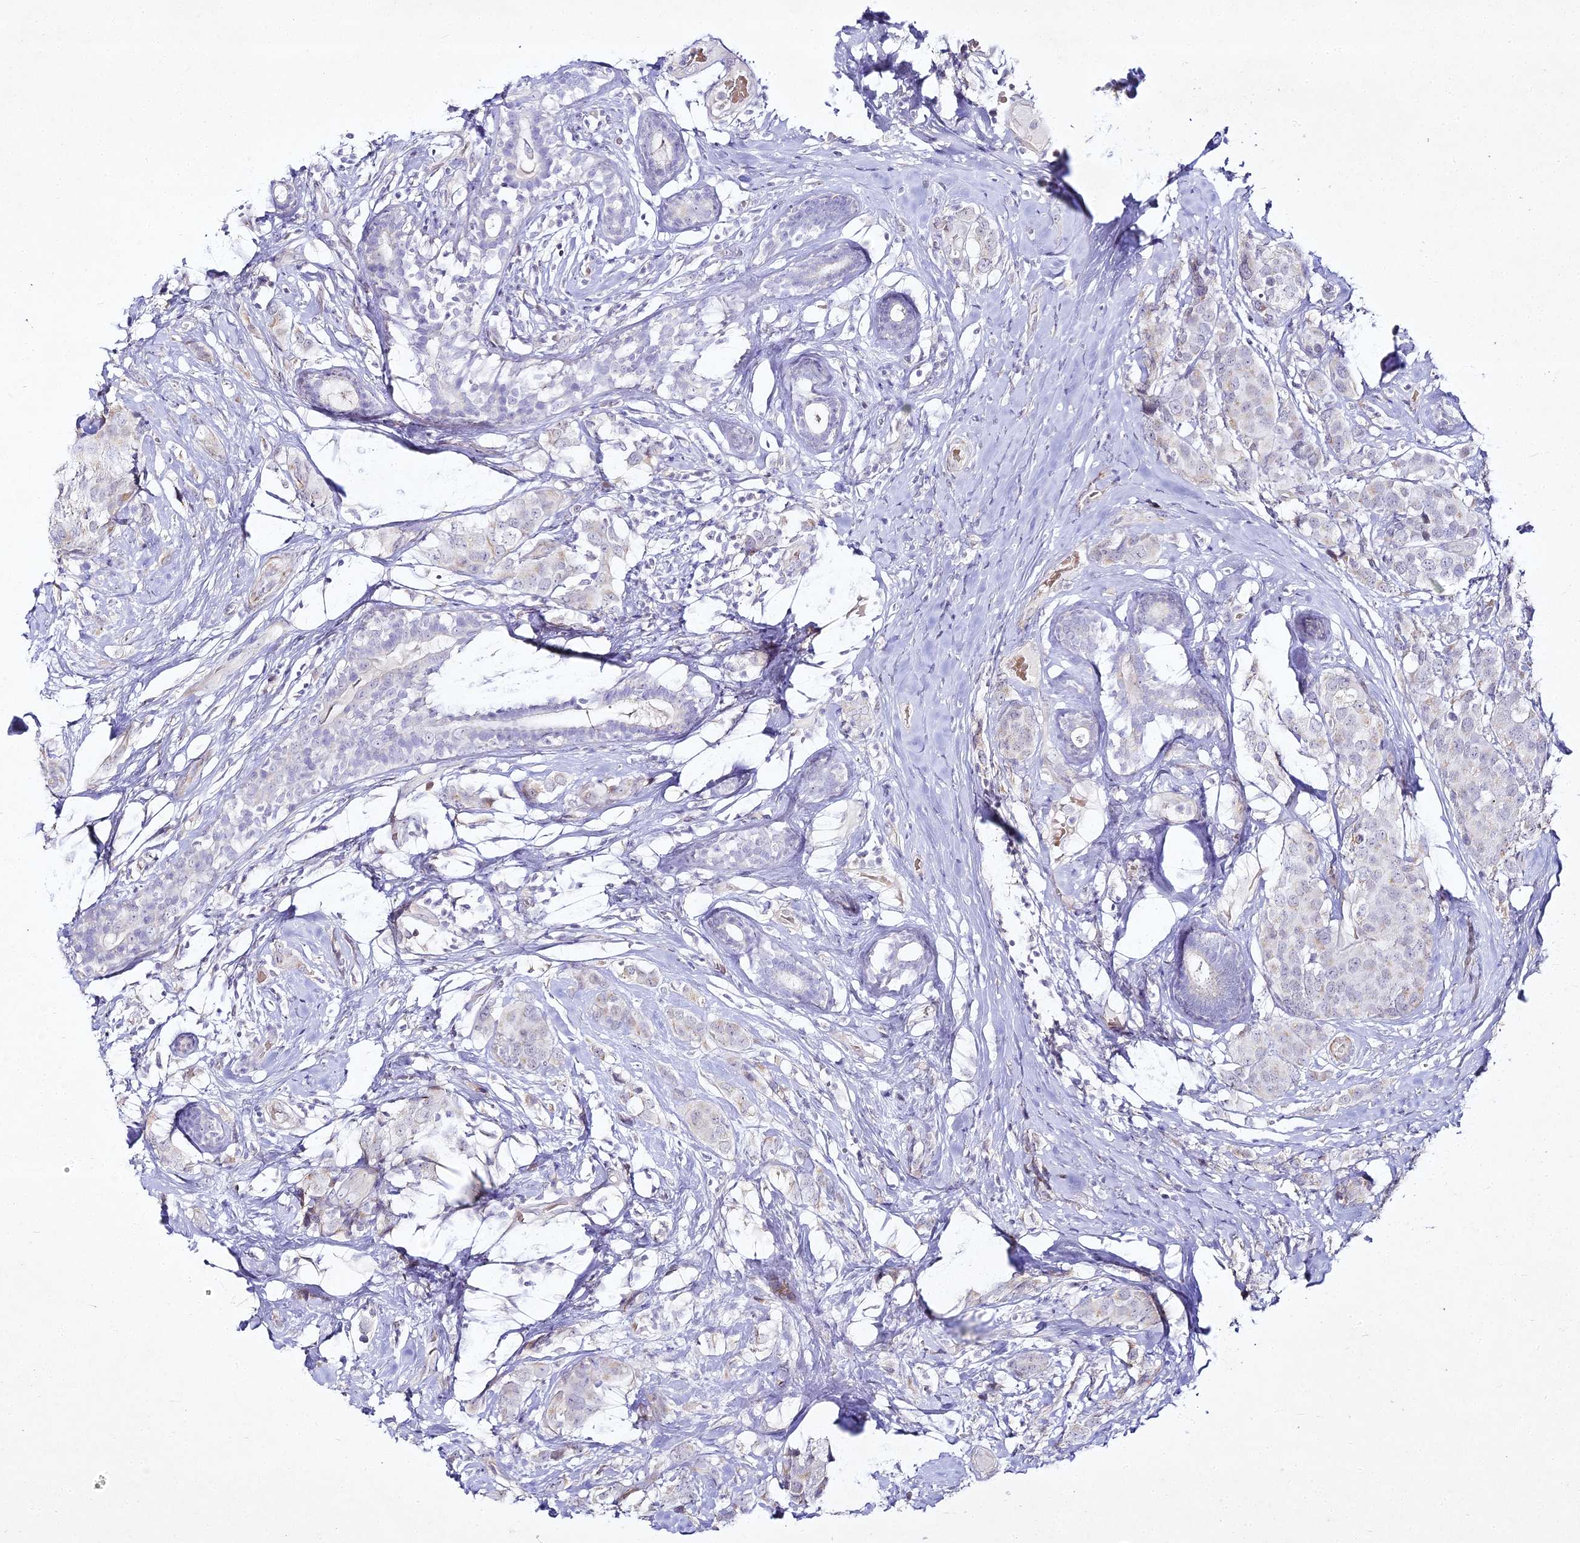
{"staining": {"intensity": "negative", "quantity": "none", "location": "none"}, "tissue": "breast cancer", "cell_type": "Tumor cells", "image_type": "cancer", "snomed": [{"axis": "morphology", "description": "Lobular carcinoma"}, {"axis": "topography", "description": "Breast"}], "caption": "High power microscopy micrograph of an immunohistochemistry micrograph of lobular carcinoma (breast), revealing no significant staining in tumor cells.", "gene": "ALPG", "patient": {"sex": "female", "age": 59}}